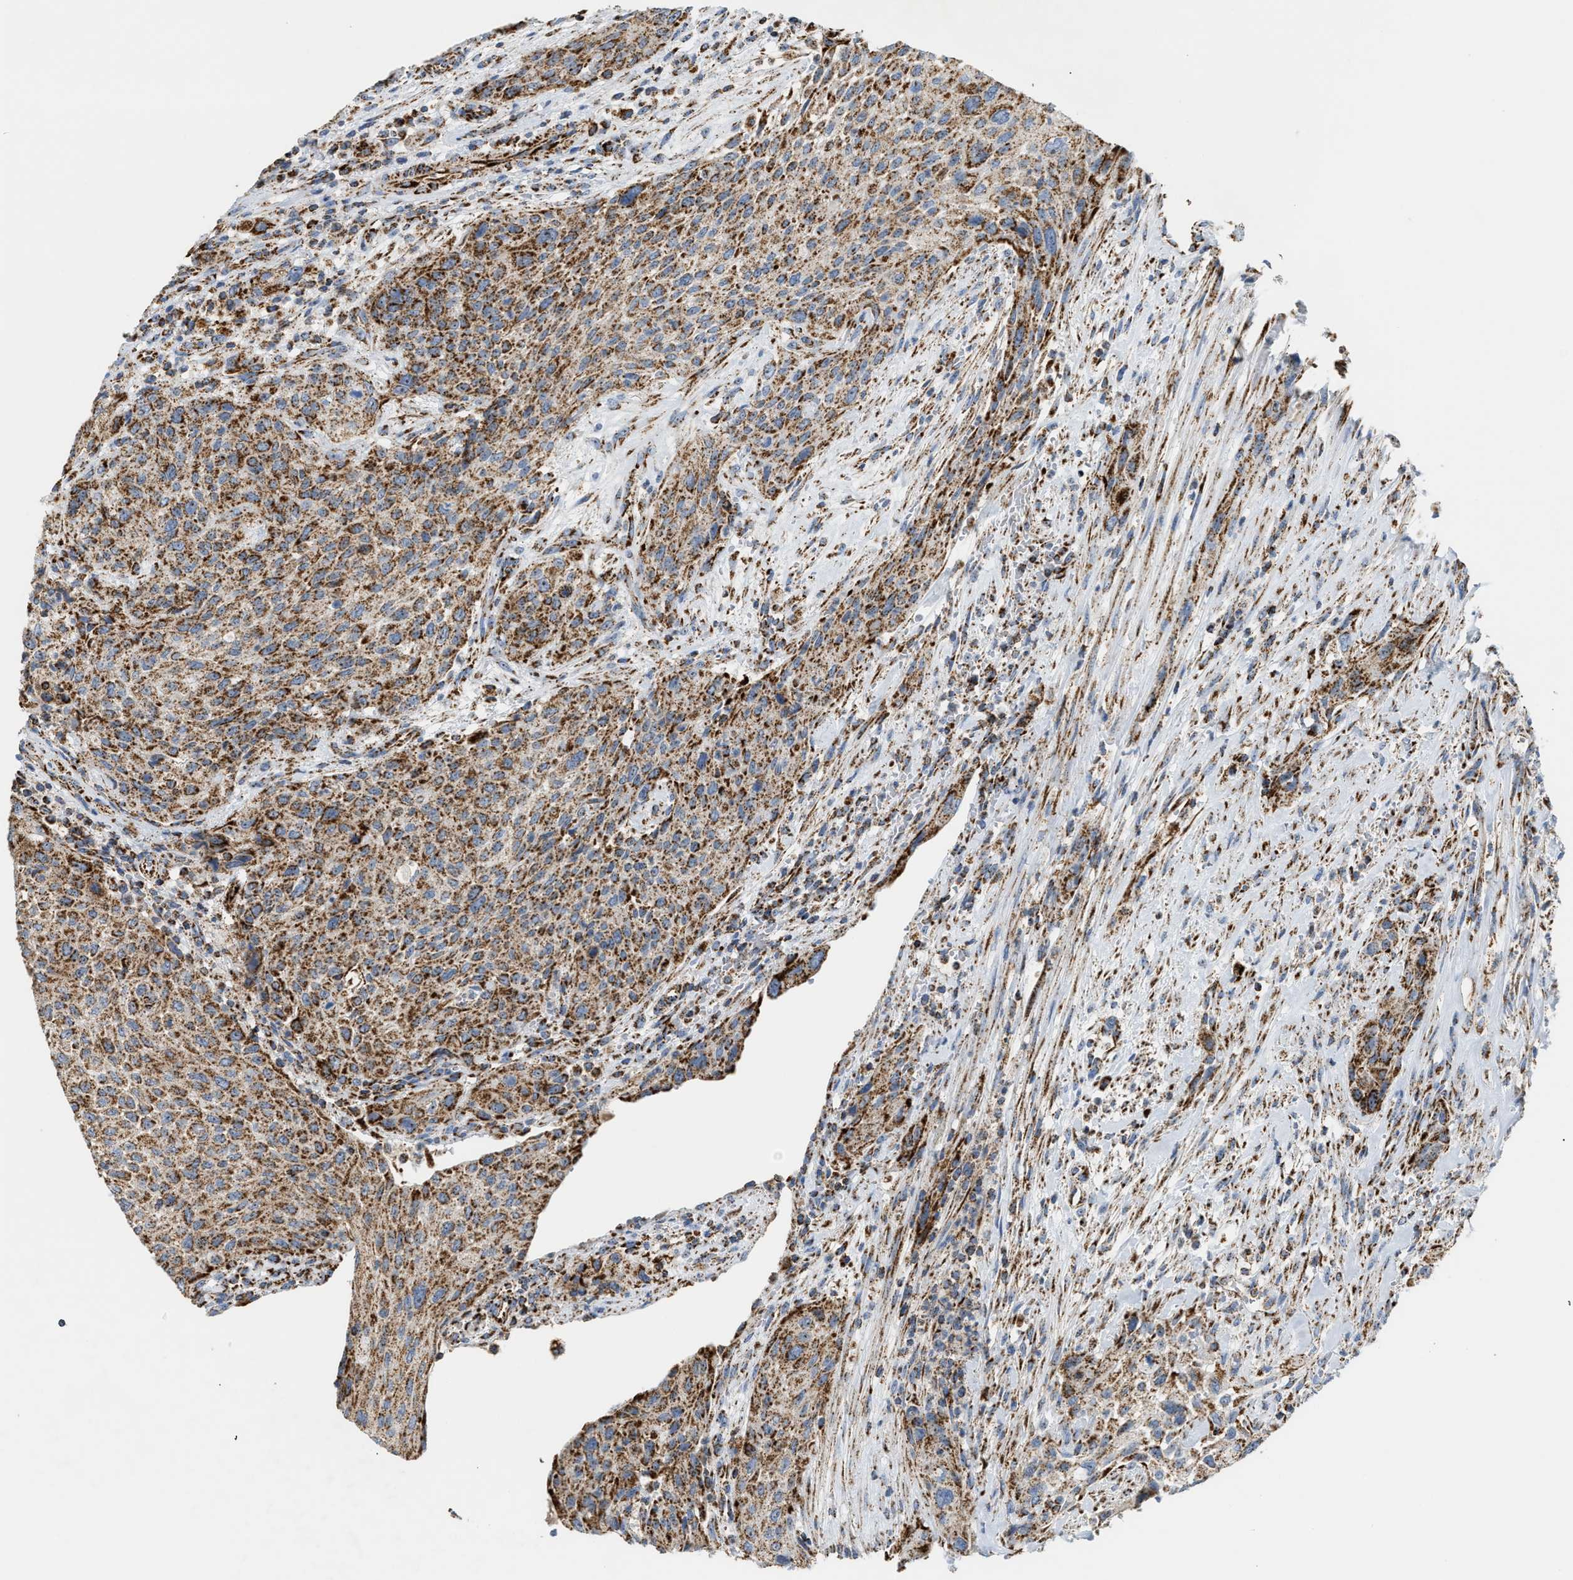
{"staining": {"intensity": "moderate", "quantity": ">75%", "location": "cytoplasmic/membranous"}, "tissue": "urothelial cancer", "cell_type": "Tumor cells", "image_type": "cancer", "snomed": [{"axis": "morphology", "description": "Urothelial carcinoma, Low grade"}, {"axis": "morphology", "description": "Urothelial carcinoma, High grade"}, {"axis": "topography", "description": "Urinary bladder"}], "caption": "Urothelial carcinoma (low-grade) stained with a protein marker exhibits moderate staining in tumor cells.", "gene": "OGDH", "patient": {"sex": "male", "age": 35}}